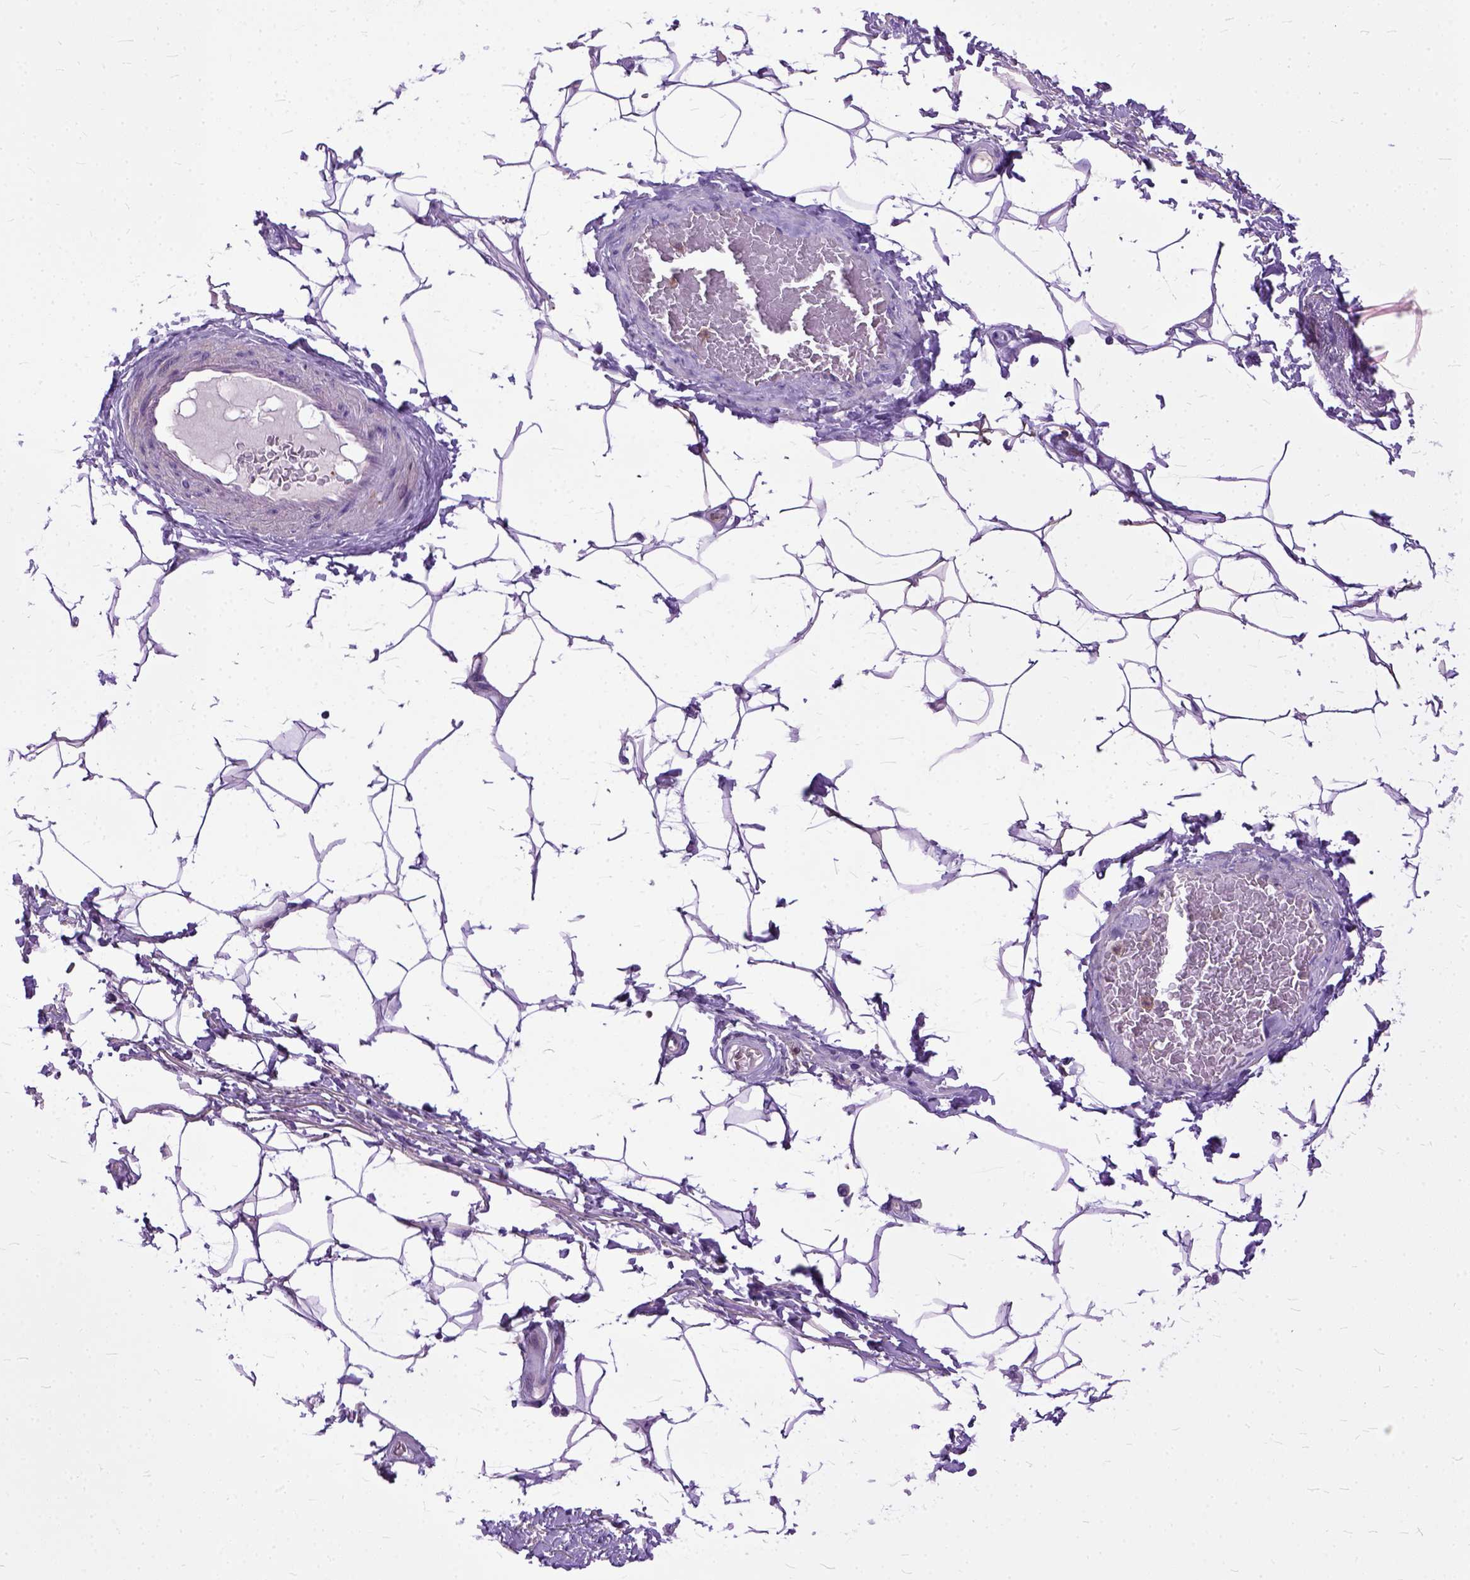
{"staining": {"intensity": "negative", "quantity": "none", "location": "none"}, "tissue": "adipose tissue", "cell_type": "Adipocytes", "image_type": "normal", "snomed": [{"axis": "morphology", "description": "Normal tissue, NOS"}, {"axis": "topography", "description": "Peripheral nerve tissue"}], "caption": "DAB (3,3'-diaminobenzidine) immunohistochemical staining of benign human adipose tissue demonstrates no significant positivity in adipocytes.", "gene": "NAMPT", "patient": {"sex": "male", "age": 51}}